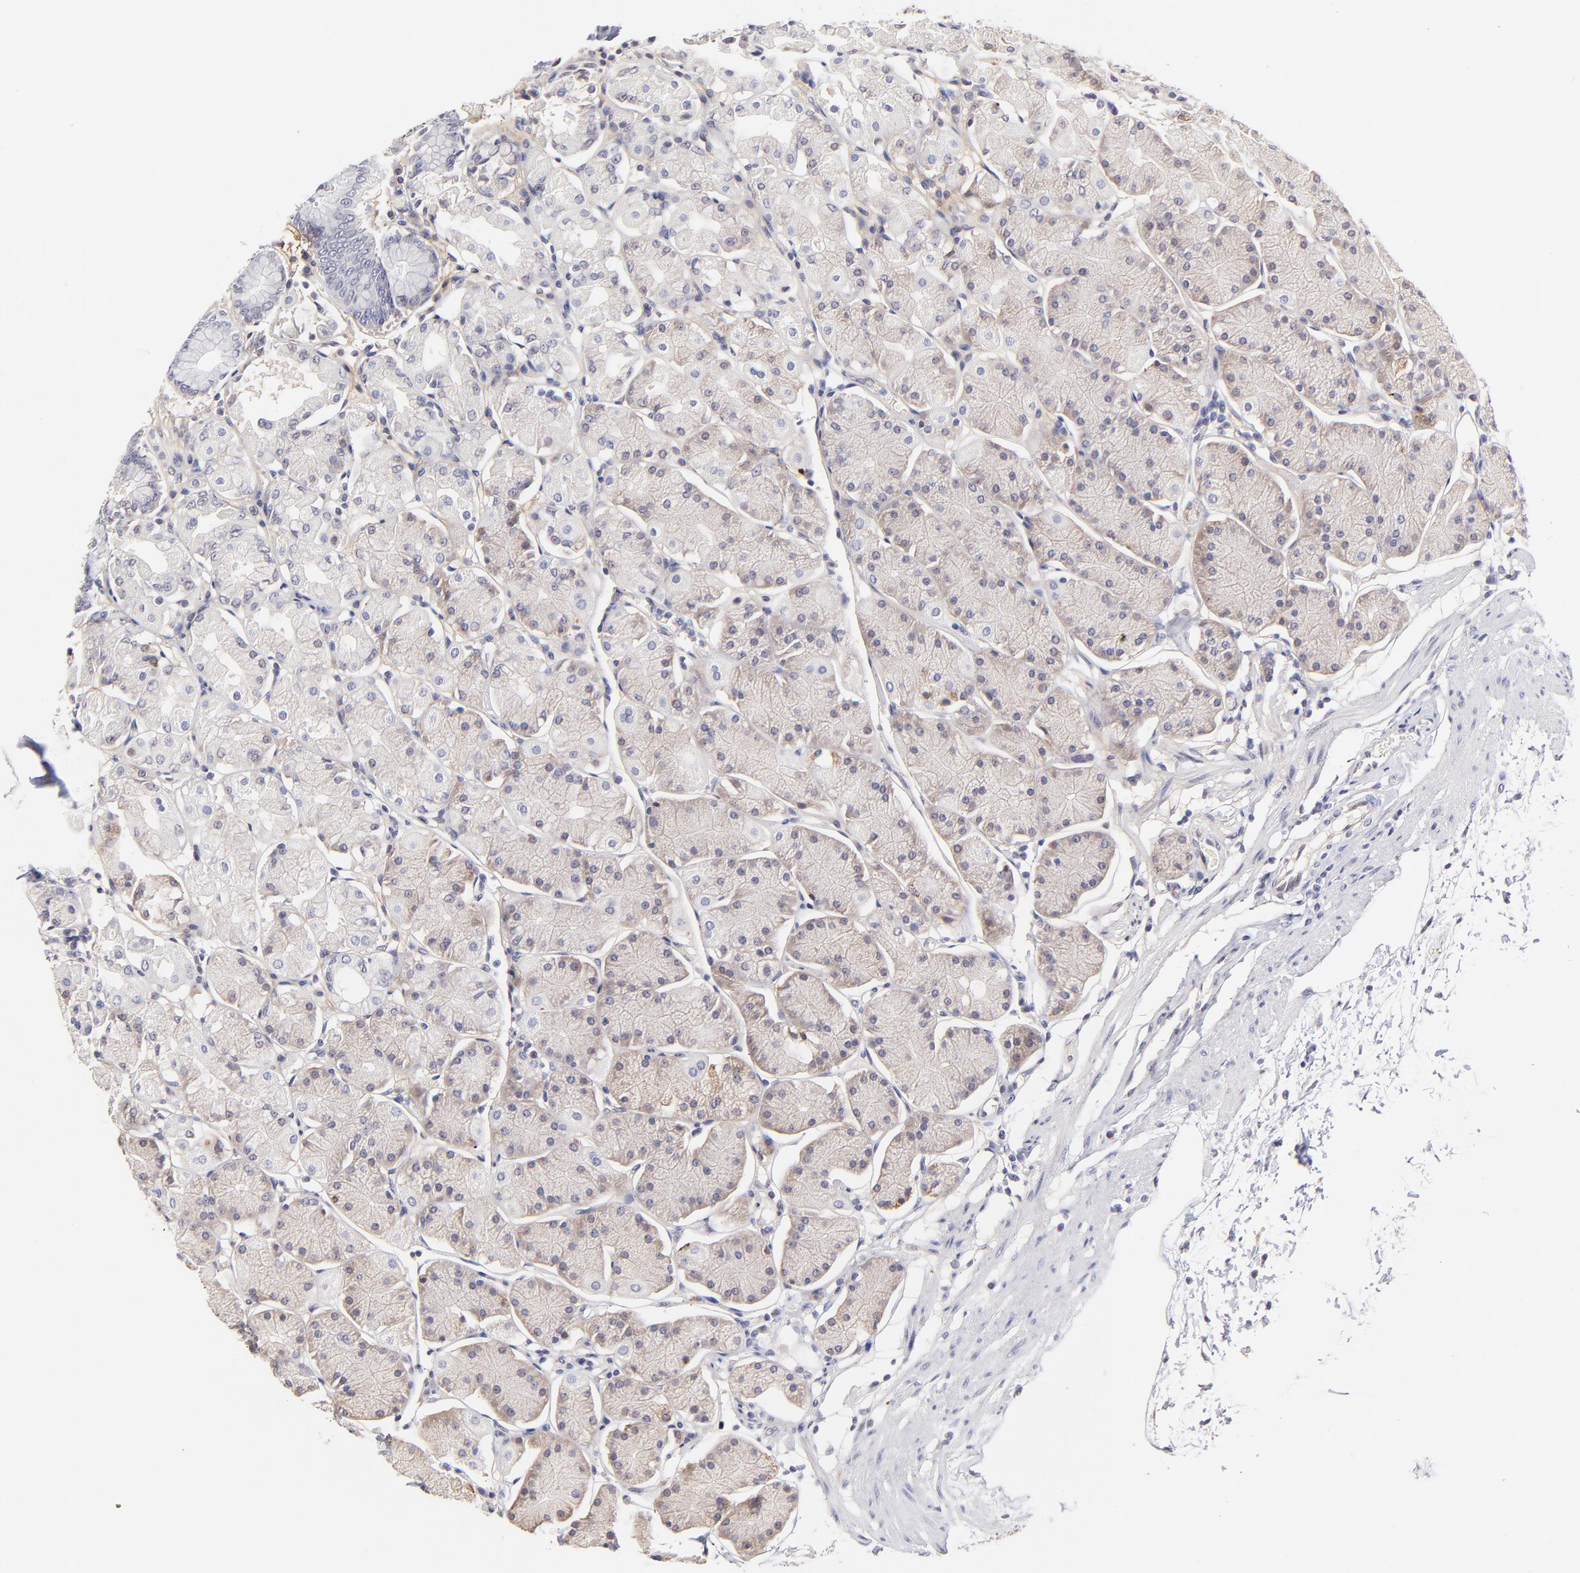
{"staining": {"intensity": "weak", "quantity": "<25%", "location": "cytoplasmic/membranous"}, "tissue": "stomach", "cell_type": "Glandular cells", "image_type": "normal", "snomed": [{"axis": "morphology", "description": "Normal tissue, NOS"}, {"axis": "topography", "description": "Stomach, upper"}, {"axis": "topography", "description": "Stomach"}], "caption": "Glandular cells are negative for brown protein staining in normal stomach. (DAB (3,3'-diaminobenzidine) immunohistochemistry (IHC) with hematoxylin counter stain).", "gene": "BTG2", "patient": {"sex": "male", "age": 76}}